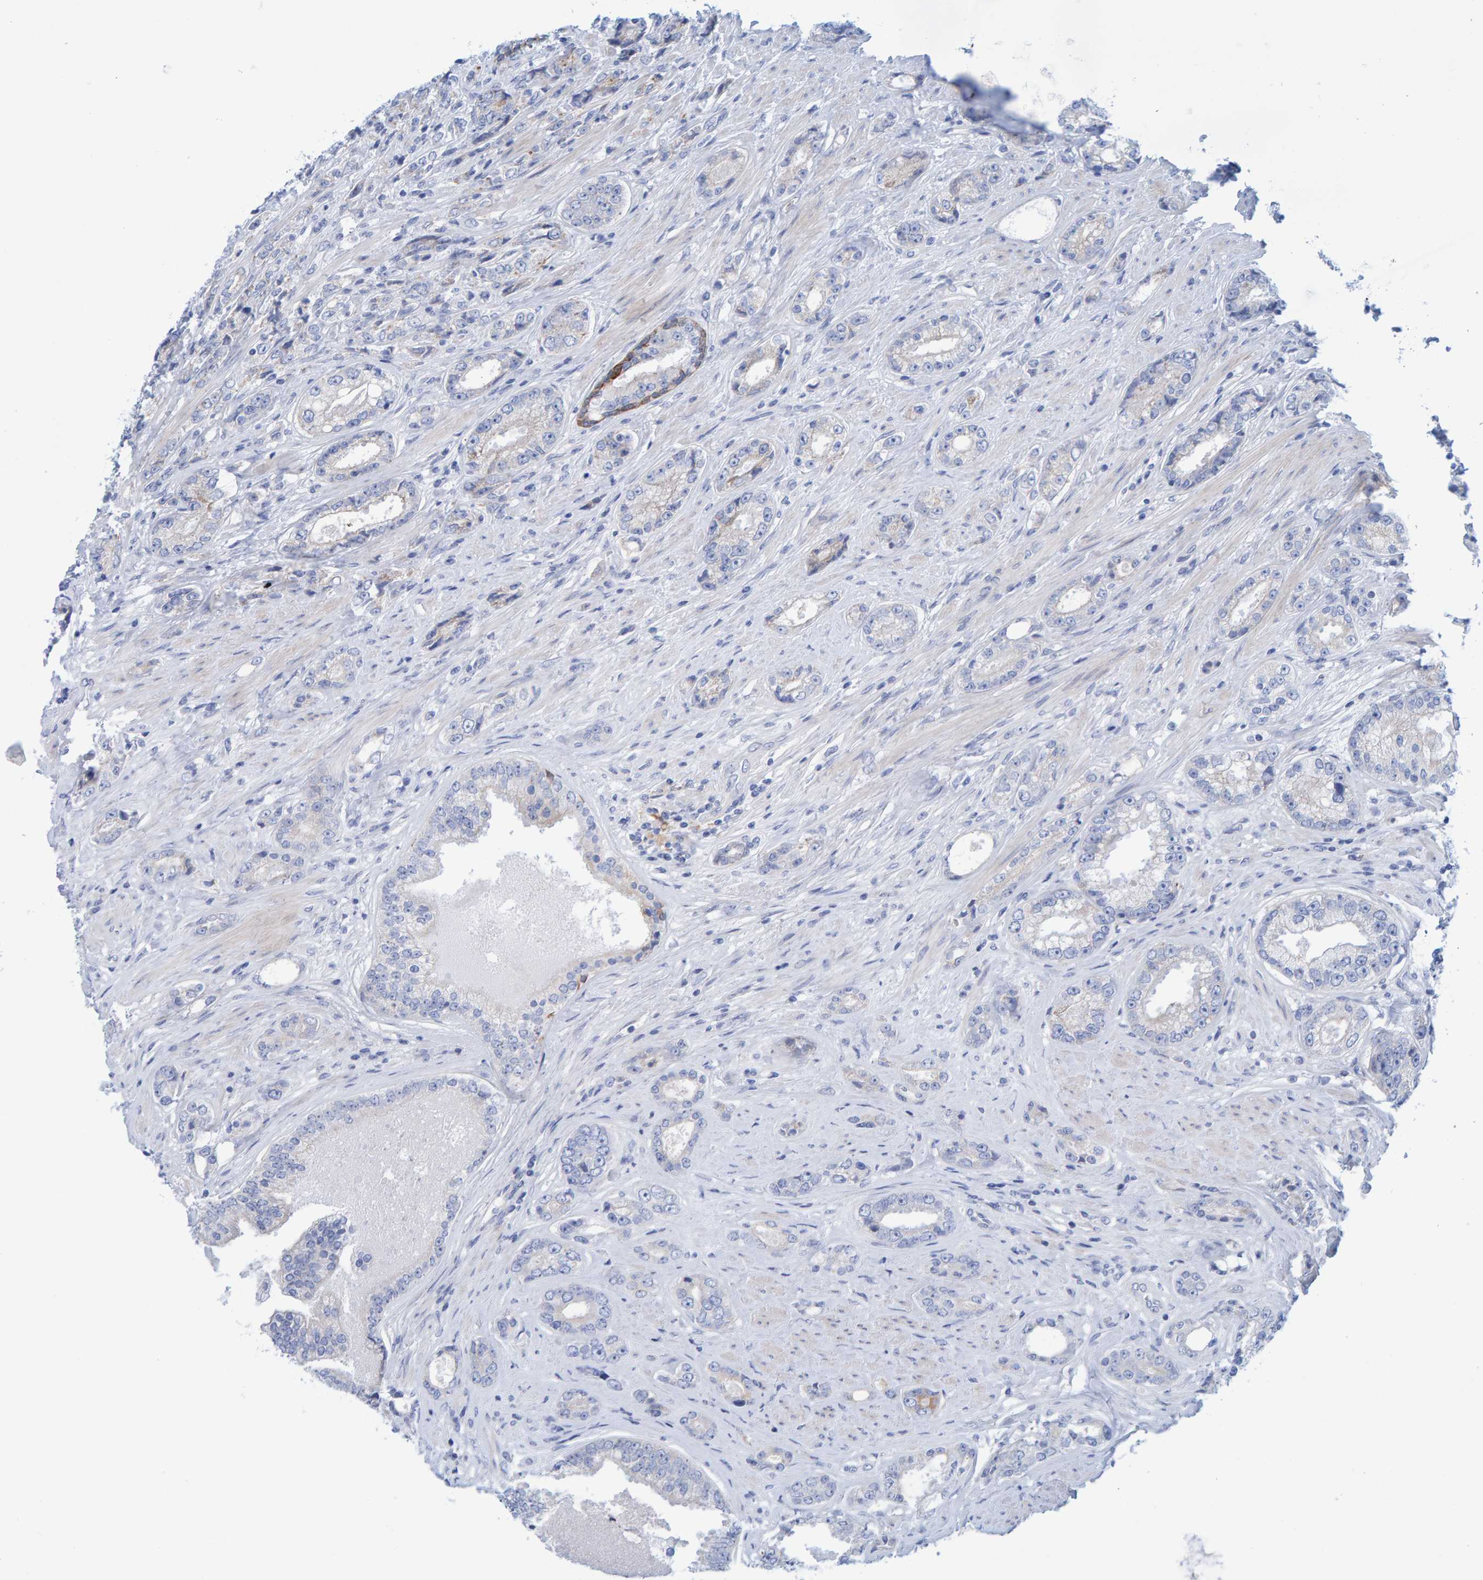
{"staining": {"intensity": "negative", "quantity": "none", "location": "none"}, "tissue": "prostate cancer", "cell_type": "Tumor cells", "image_type": "cancer", "snomed": [{"axis": "morphology", "description": "Adenocarcinoma, High grade"}, {"axis": "topography", "description": "Prostate"}], "caption": "DAB immunohistochemical staining of human prostate cancer shows no significant positivity in tumor cells. (DAB (3,3'-diaminobenzidine) immunohistochemistry, high magnification).", "gene": "JAKMIP3", "patient": {"sex": "male", "age": 61}}